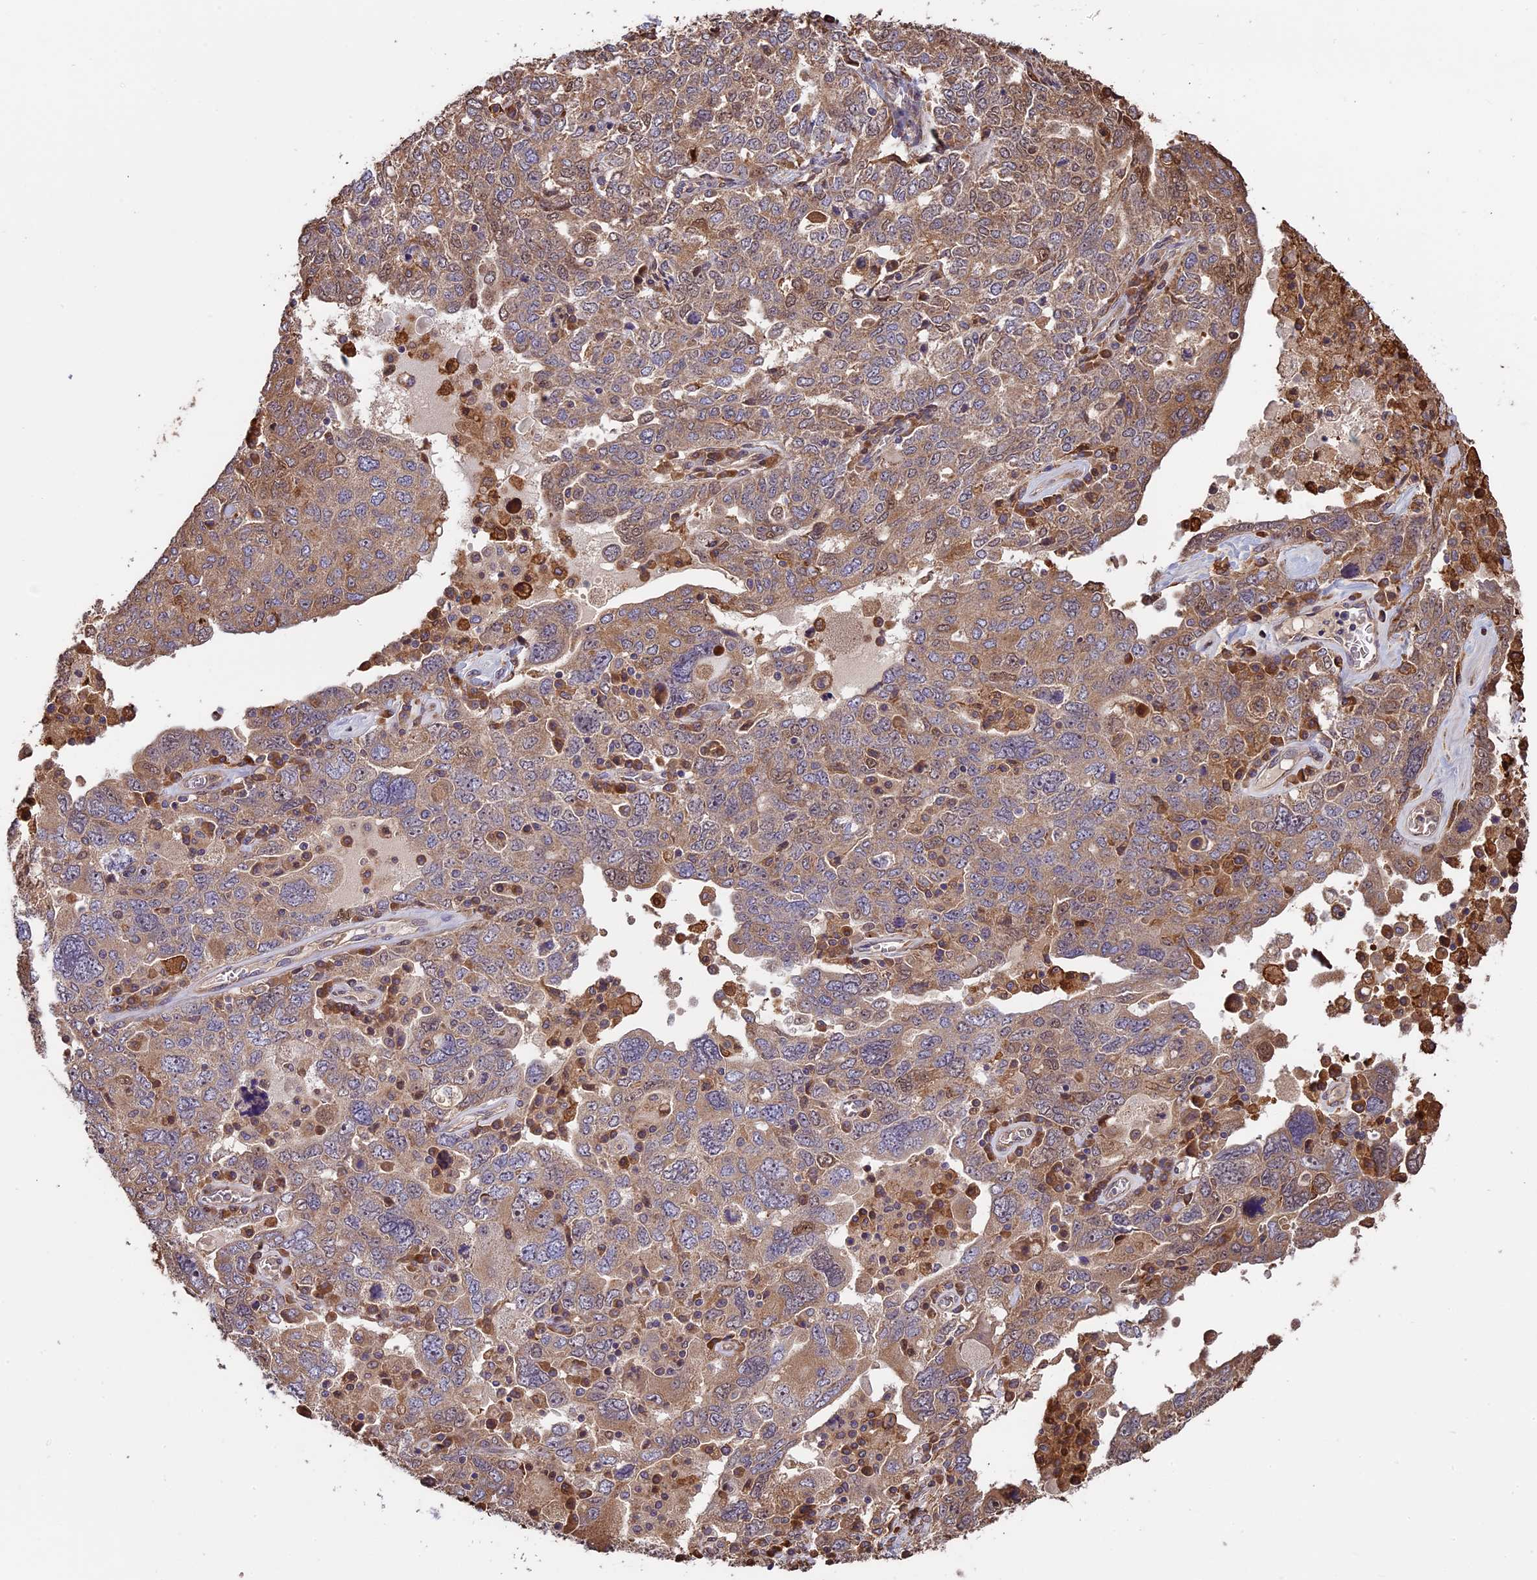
{"staining": {"intensity": "moderate", "quantity": ">75%", "location": "cytoplasmic/membranous"}, "tissue": "ovarian cancer", "cell_type": "Tumor cells", "image_type": "cancer", "snomed": [{"axis": "morphology", "description": "Carcinoma, endometroid"}, {"axis": "topography", "description": "Ovary"}], "caption": "Immunohistochemical staining of ovarian cancer shows medium levels of moderate cytoplasmic/membranous protein positivity in about >75% of tumor cells.", "gene": "VWA3A", "patient": {"sex": "female", "age": 62}}